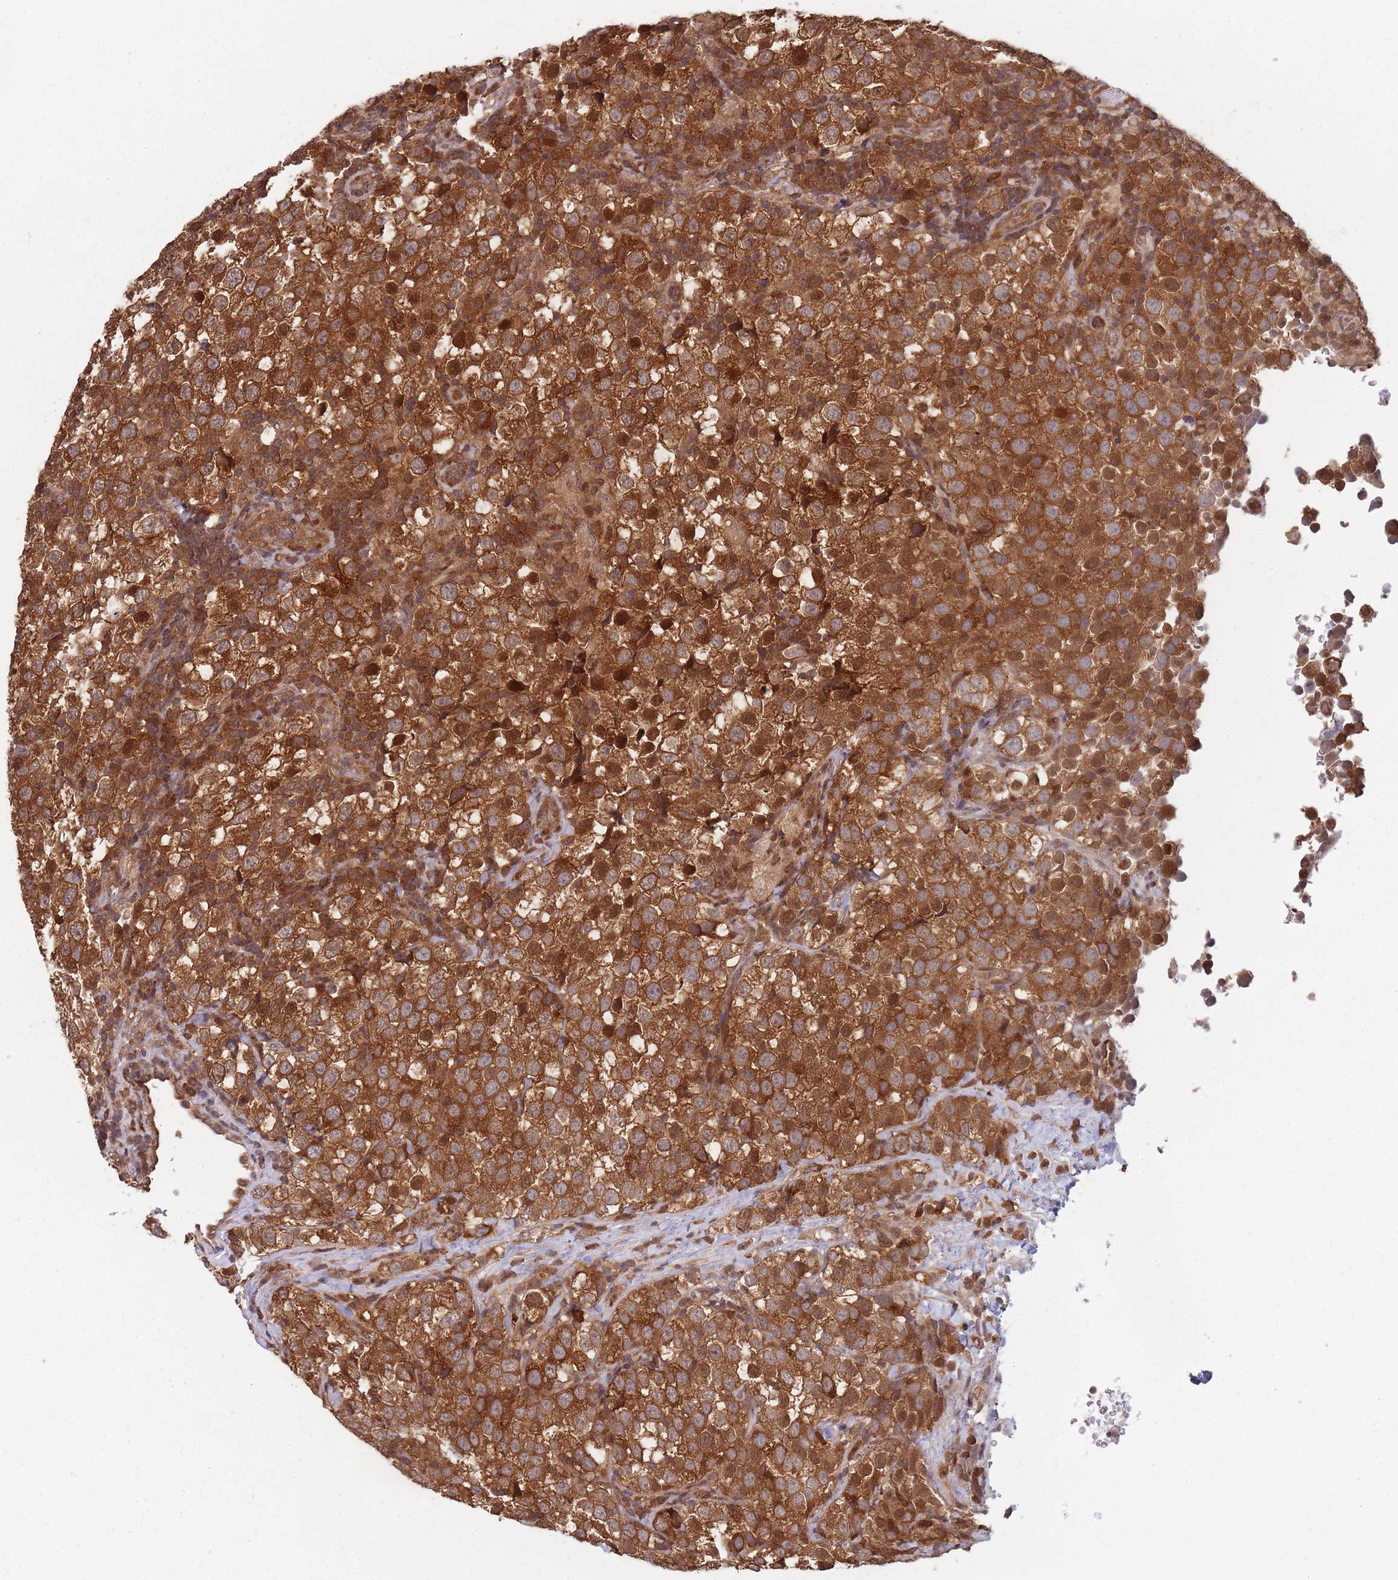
{"staining": {"intensity": "strong", "quantity": ">75%", "location": "cytoplasmic/membranous,nuclear"}, "tissue": "testis cancer", "cell_type": "Tumor cells", "image_type": "cancer", "snomed": [{"axis": "morphology", "description": "Seminoma, NOS"}, {"axis": "topography", "description": "Testis"}], "caption": "Immunohistochemical staining of testis cancer (seminoma) demonstrates high levels of strong cytoplasmic/membranous and nuclear staining in approximately >75% of tumor cells. The staining was performed using DAB (3,3'-diaminobenzidine), with brown indicating positive protein expression. Nuclei are stained blue with hematoxylin.", "gene": "PPP6R3", "patient": {"sex": "male", "age": 34}}